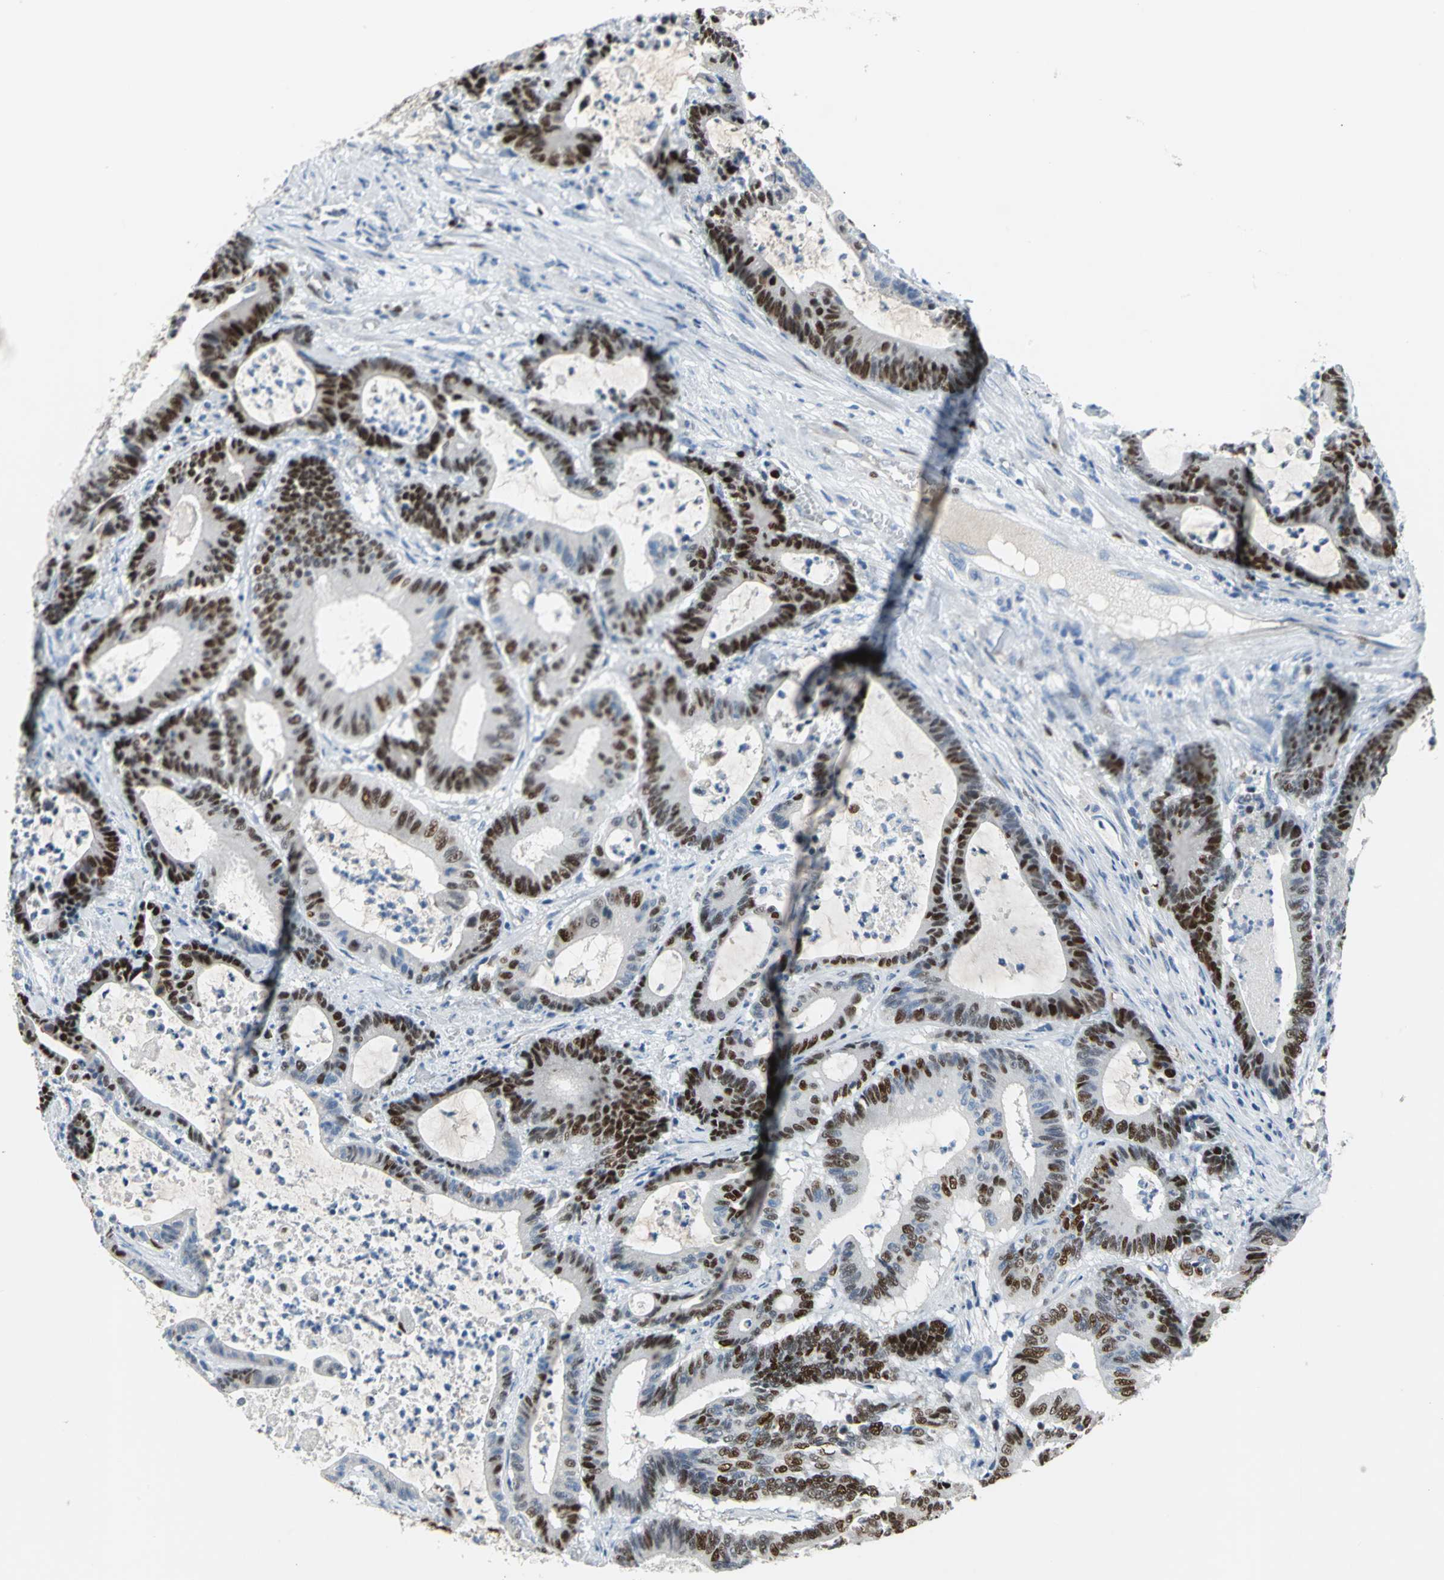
{"staining": {"intensity": "strong", "quantity": ">75%", "location": "nuclear"}, "tissue": "colorectal cancer", "cell_type": "Tumor cells", "image_type": "cancer", "snomed": [{"axis": "morphology", "description": "Adenocarcinoma, NOS"}, {"axis": "topography", "description": "Colon"}], "caption": "The histopathology image shows a brown stain indicating the presence of a protein in the nuclear of tumor cells in colorectal cancer (adenocarcinoma). (Stains: DAB (3,3'-diaminobenzidine) in brown, nuclei in blue, Microscopy: brightfield microscopy at high magnification).", "gene": "MCM4", "patient": {"sex": "female", "age": 84}}